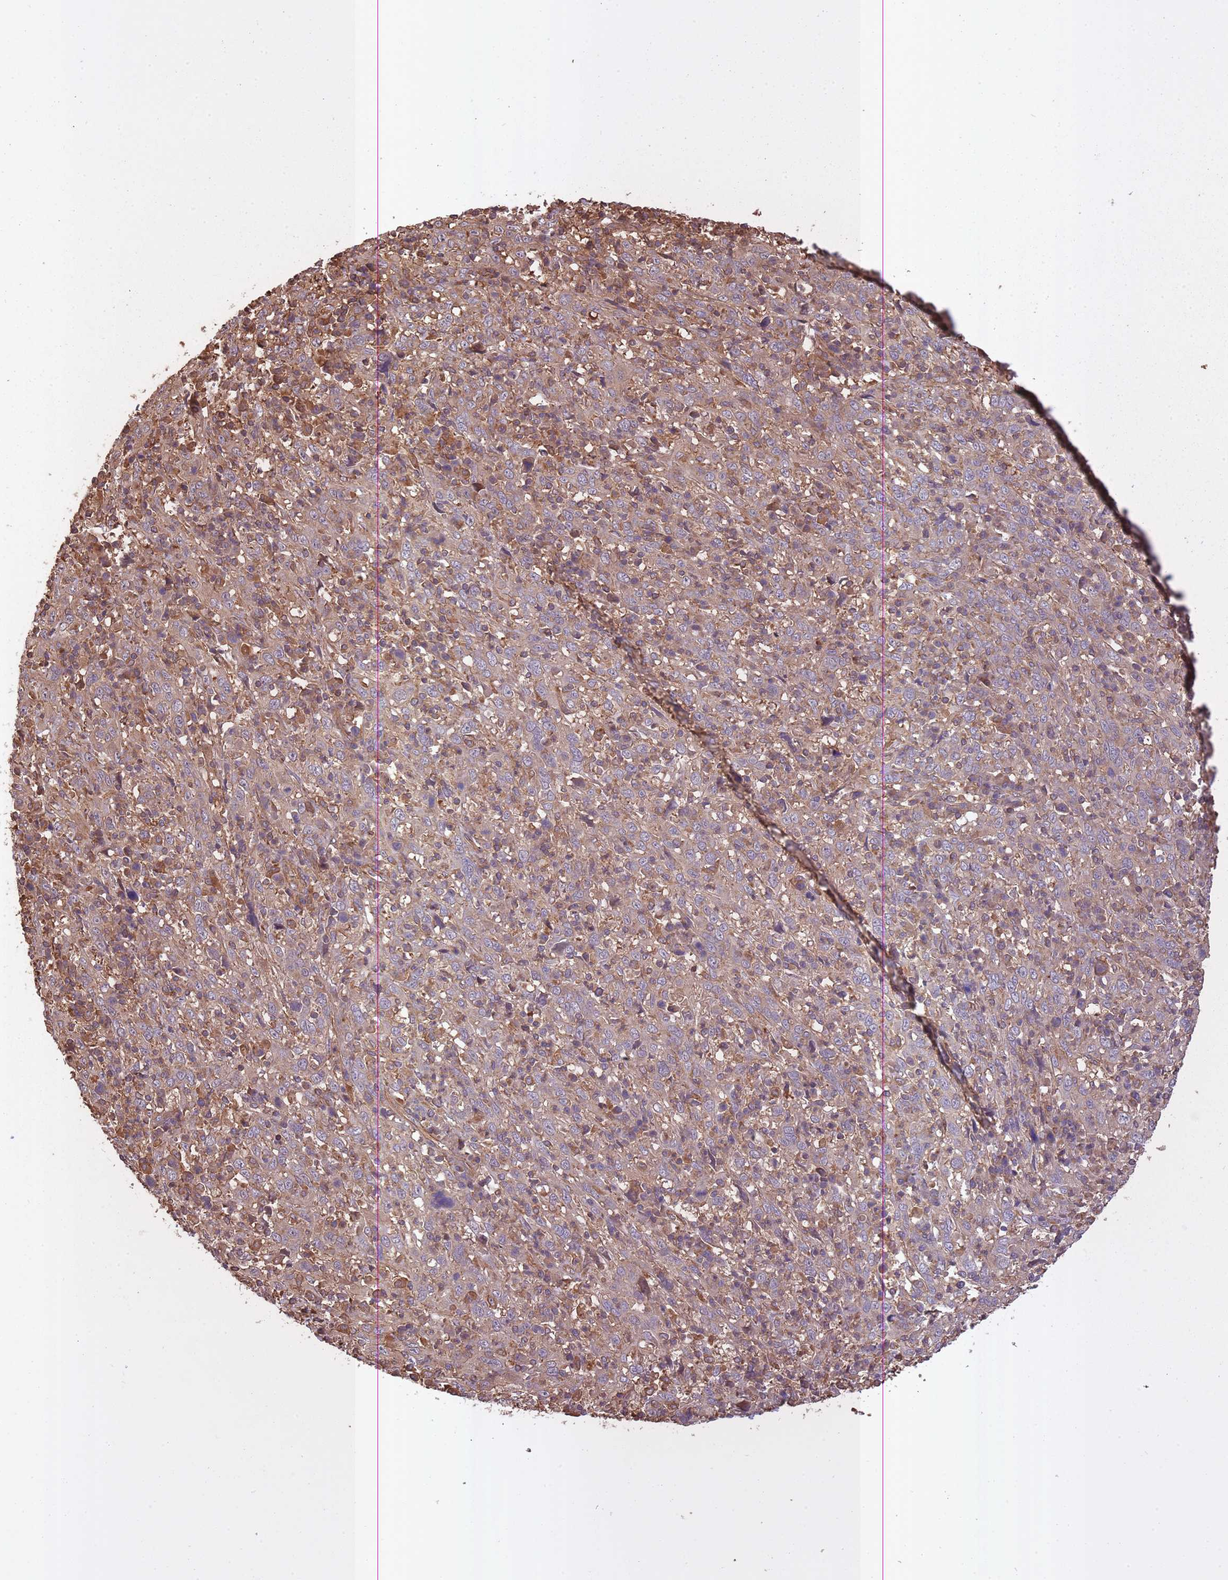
{"staining": {"intensity": "weak", "quantity": ">75%", "location": "cytoplasmic/membranous"}, "tissue": "cervical cancer", "cell_type": "Tumor cells", "image_type": "cancer", "snomed": [{"axis": "morphology", "description": "Squamous cell carcinoma, NOS"}, {"axis": "topography", "description": "Cervix"}], "caption": "IHC of cervical cancer shows low levels of weak cytoplasmic/membranous expression in approximately >75% of tumor cells. The staining is performed using DAB brown chromogen to label protein expression. The nuclei are counter-stained blue using hematoxylin.", "gene": "ARMH3", "patient": {"sex": "female", "age": 46}}